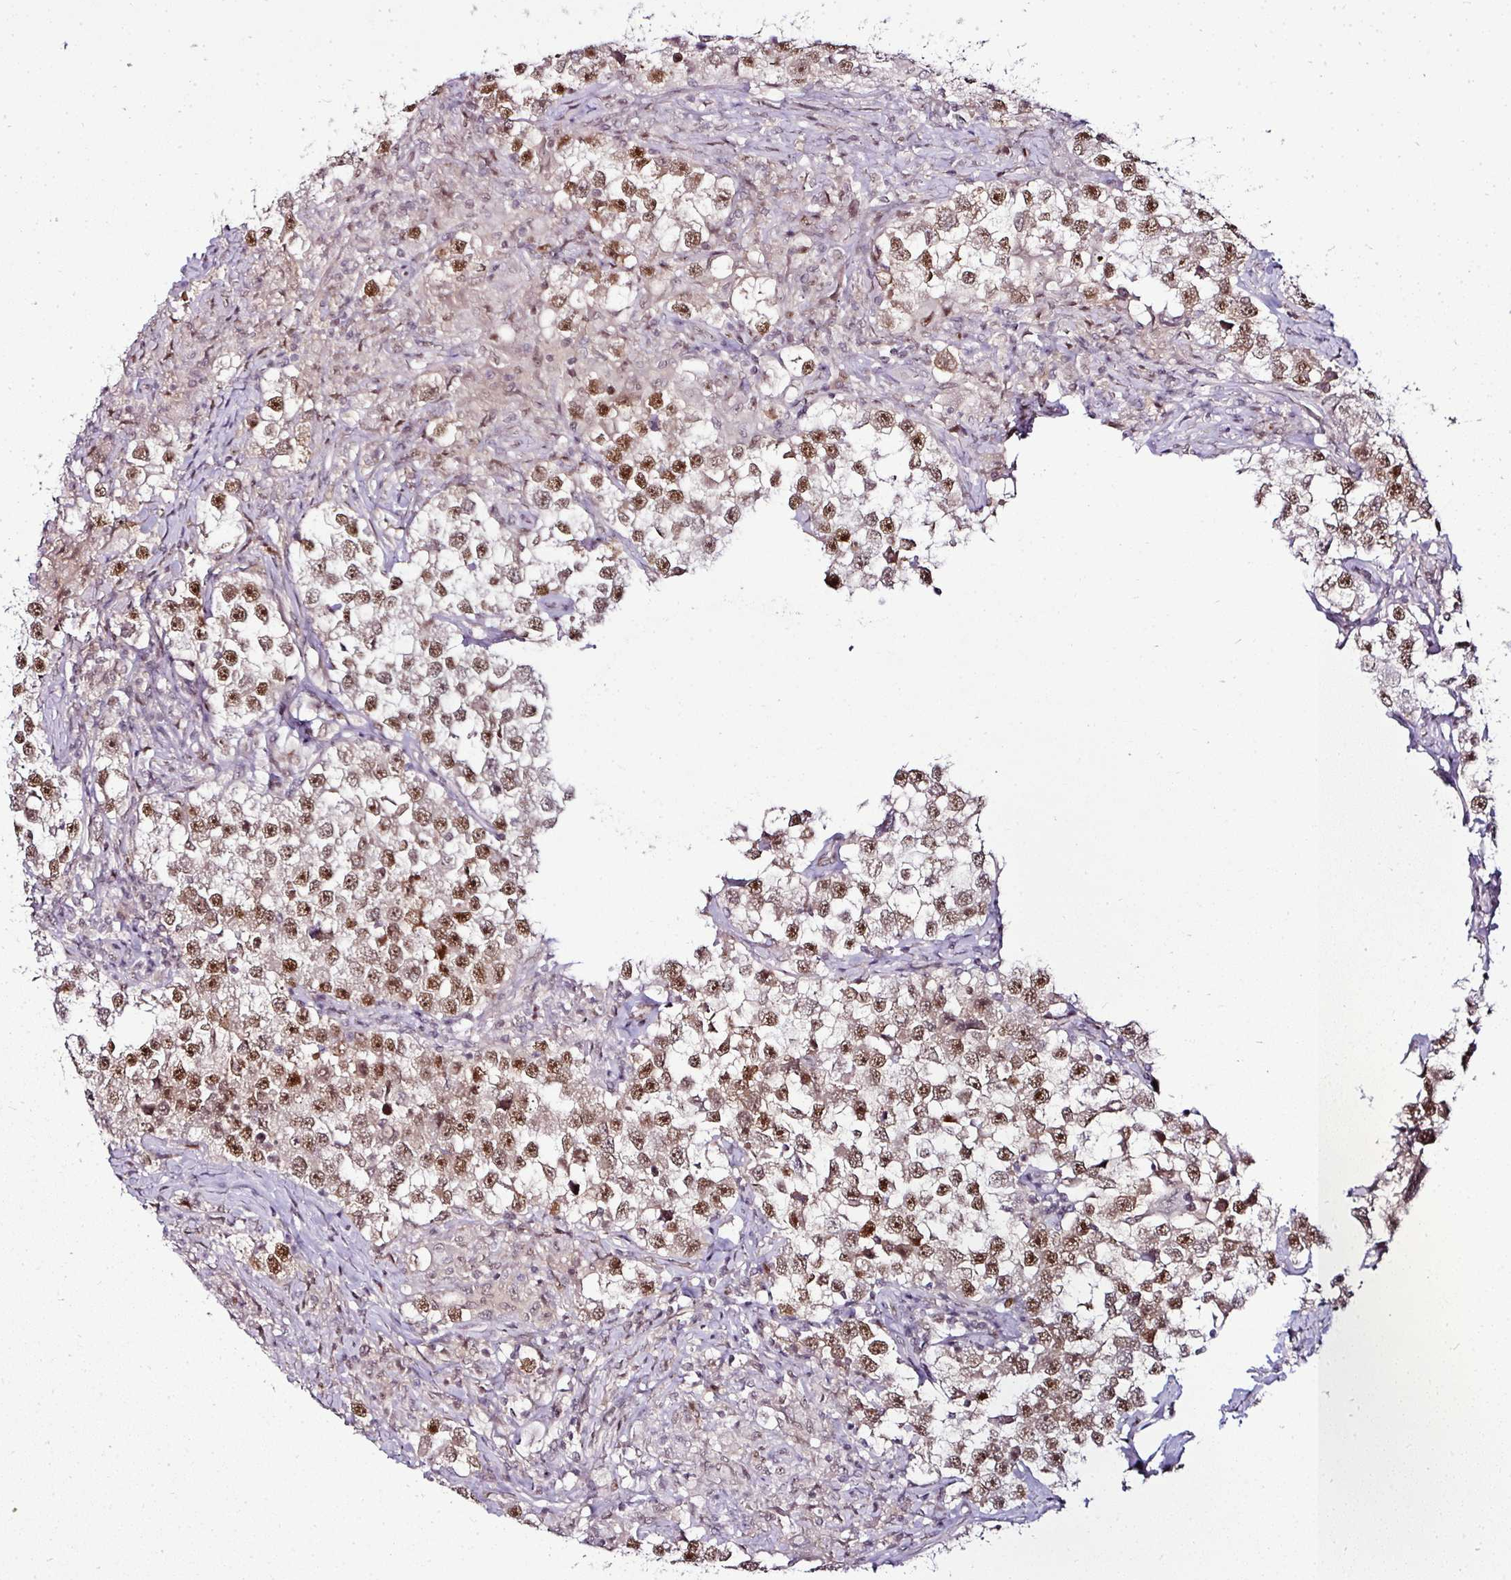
{"staining": {"intensity": "moderate", "quantity": ">75%", "location": "nuclear"}, "tissue": "testis cancer", "cell_type": "Tumor cells", "image_type": "cancer", "snomed": [{"axis": "morphology", "description": "Seminoma, NOS"}, {"axis": "topography", "description": "Testis"}], "caption": "Immunohistochemical staining of human testis cancer reveals medium levels of moderate nuclear staining in approximately >75% of tumor cells.", "gene": "KLF16", "patient": {"sex": "male", "age": 46}}